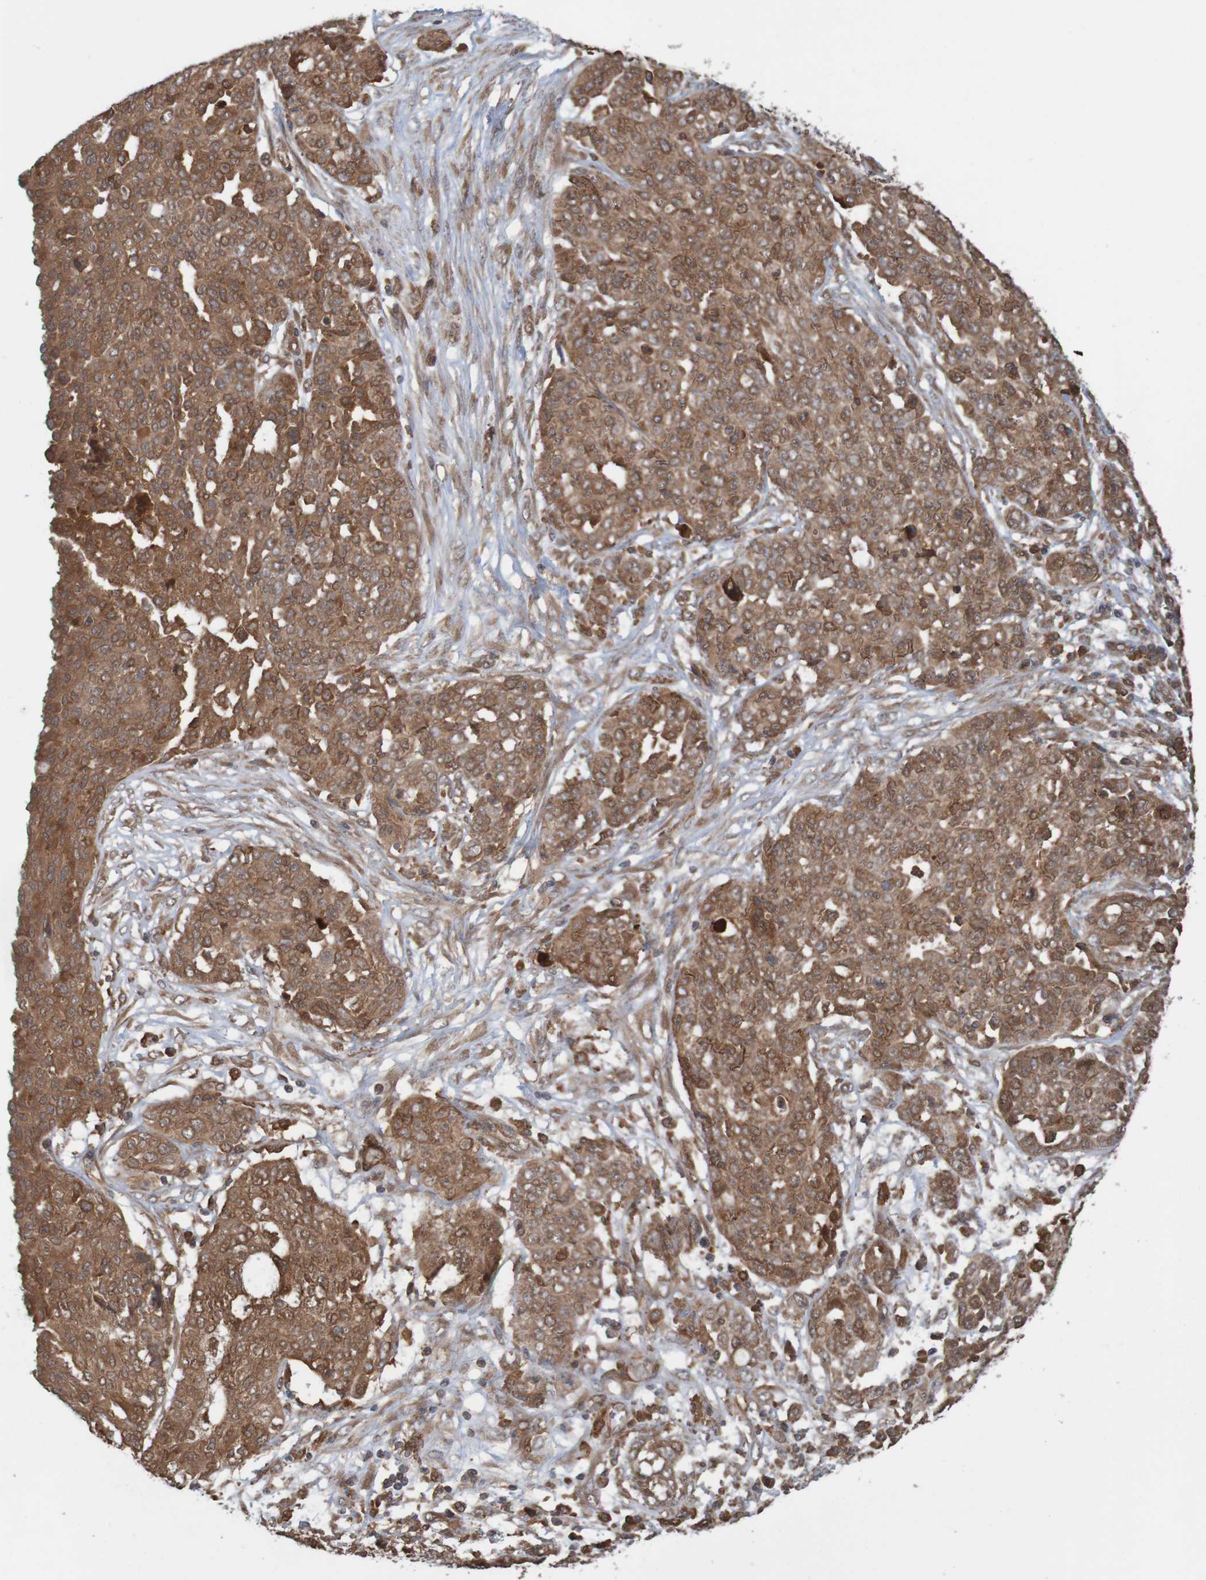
{"staining": {"intensity": "moderate", "quantity": ">75%", "location": "cytoplasmic/membranous"}, "tissue": "ovarian cancer", "cell_type": "Tumor cells", "image_type": "cancer", "snomed": [{"axis": "morphology", "description": "Cystadenocarcinoma, serous, NOS"}, {"axis": "topography", "description": "Soft tissue"}, {"axis": "topography", "description": "Ovary"}], "caption": "DAB (3,3'-diaminobenzidine) immunohistochemical staining of human ovarian serous cystadenocarcinoma exhibits moderate cytoplasmic/membranous protein expression in about >75% of tumor cells. The protein is shown in brown color, while the nuclei are stained blue.", "gene": "ARHGEF11", "patient": {"sex": "female", "age": 57}}